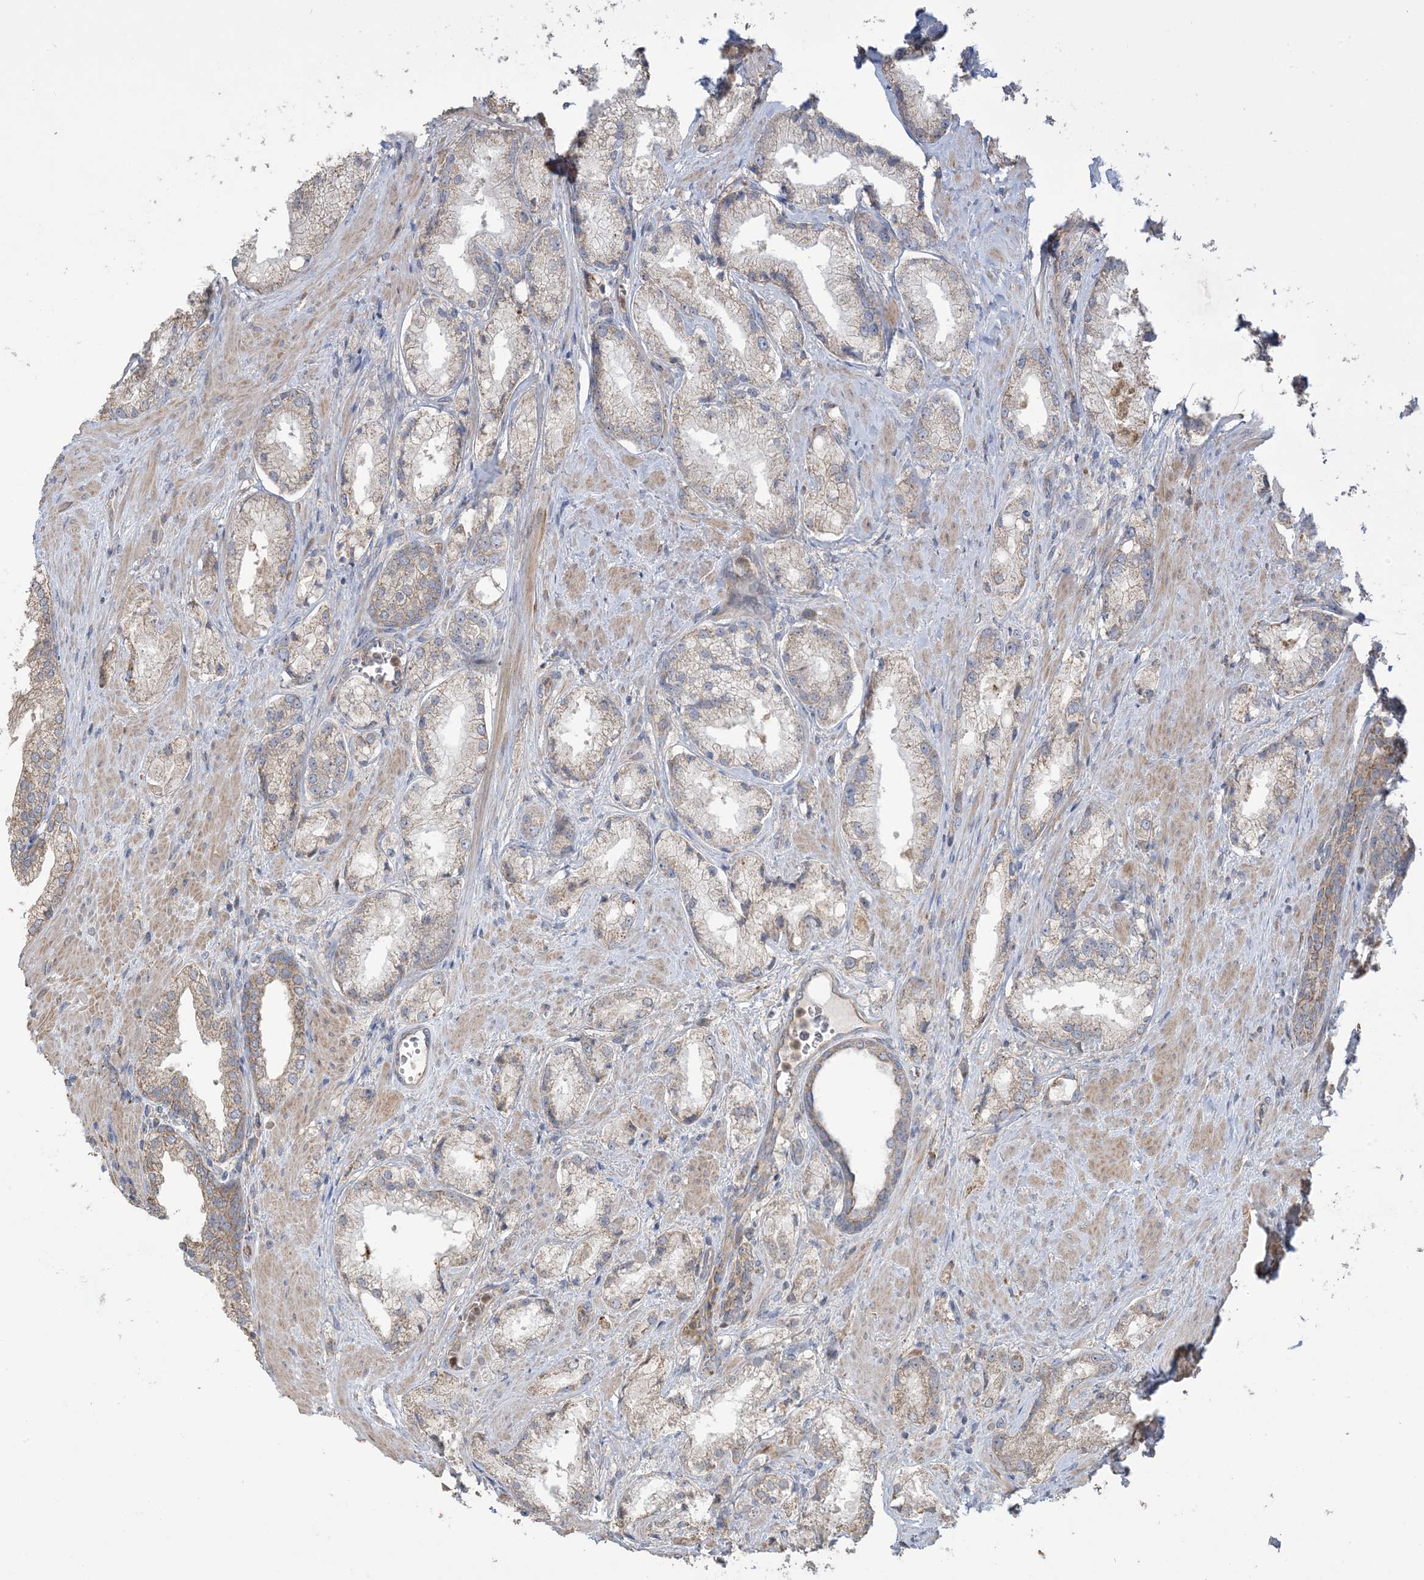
{"staining": {"intensity": "moderate", "quantity": "<25%", "location": "cytoplasmic/membranous"}, "tissue": "prostate cancer", "cell_type": "Tumor cells", "image_type": "cancer", "snomed": [{"axis": "morphology", "description": "Adenocarcinoma, Low grade"}, {"axis": "topography", "description": "Prostate"}], "caption": "This is an image of immunohistochemistry staining of prostate cancer, which shows moderate positivity in the cytoplasmic/membranous of tumor cells.", "gene": "KLHL18", "patient": {"sex": "male", "age": 67}}